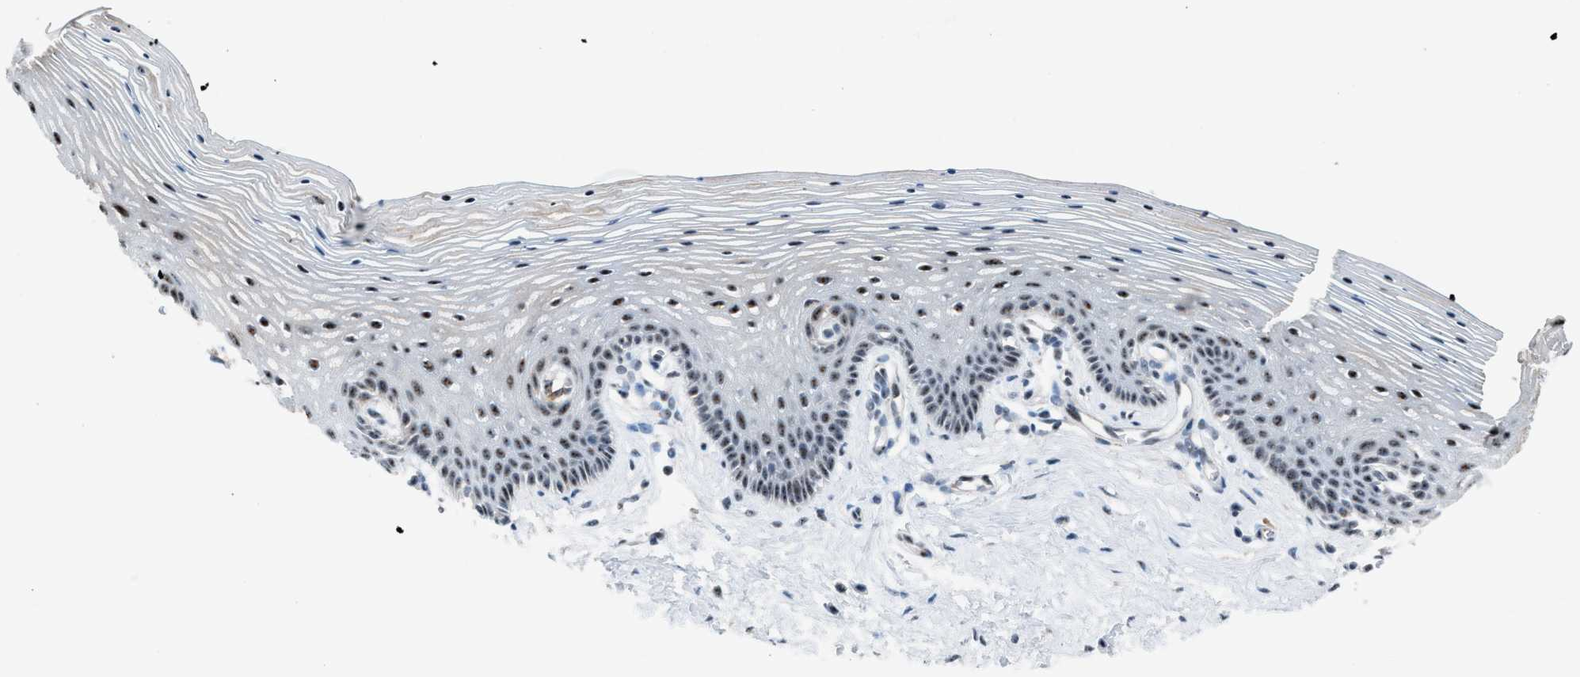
{"staining": {"intensity": "moderate", "quantity": "25%-75%", "location": "nuclear"}, "tissue": "vagina", "cell_type": "Squamous epithelial cells", "image_type": "normal", "snomed": [{"axis": "morphology", "description": "Normal tissue, NOS"}, {"axis": "topography", "description": "Vagina"}], "caption": "This micrograph displays immunohistochemistry (IHC) staining of normal vagina, with medium moderate nuclear staining in approximately 25%-75% of squamous epithelial cells.", "gene": "CENPP", "patient": {"sex": "female", "age": 32}}